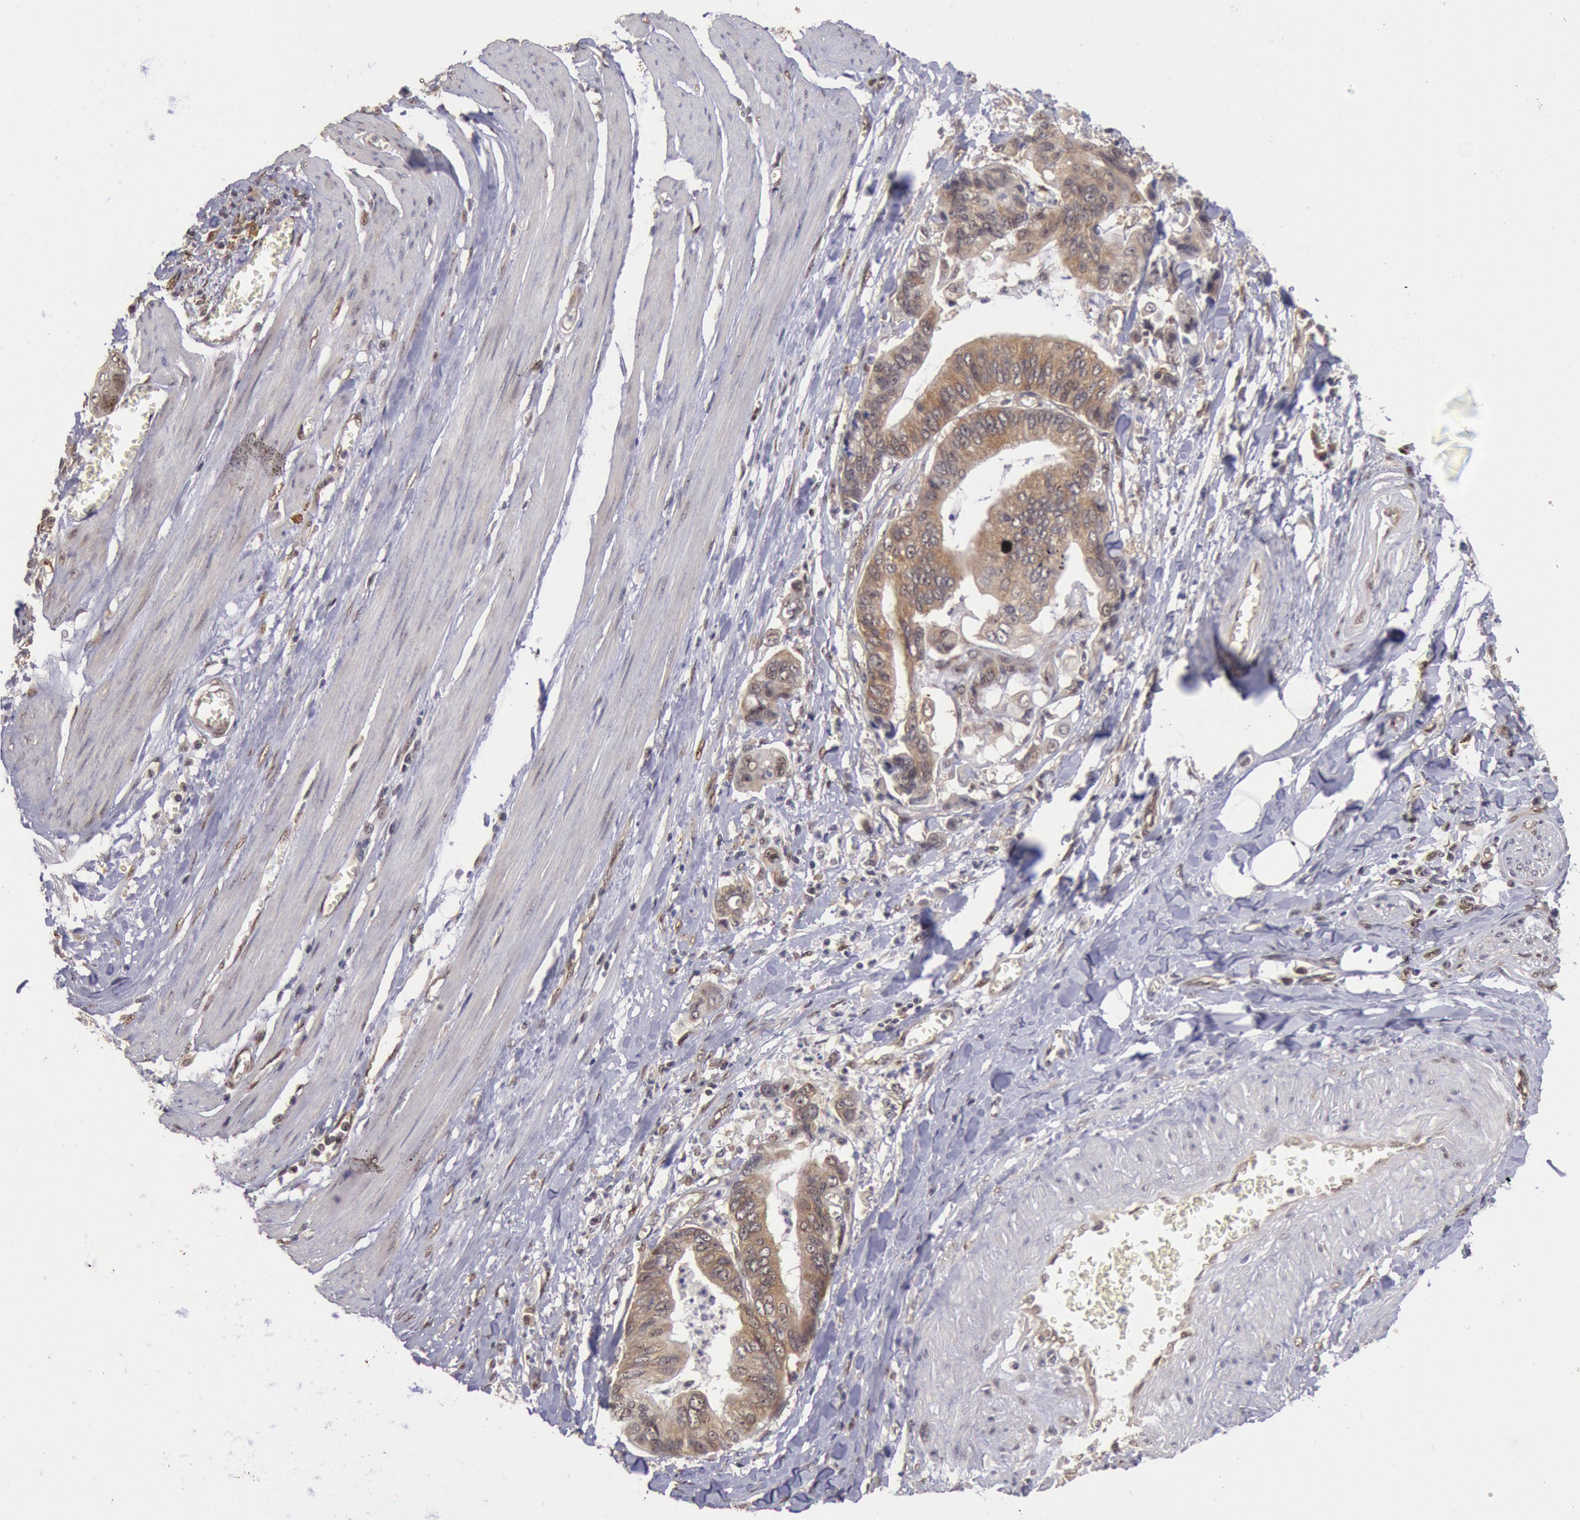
{"staining": {"intensity": "weak", "quantity": ">75%", "location": "cytoplasmic/membranous"}, "tissue": "stomach cancer", "cell_type": "Tumor cells", "image_type": "cancer", "snomed": [{"axis": "morphology", "description": "Adenocarcinoma, NOS"}, {"axis": "topography", "description": "Stomach, upper"}], "caption": "Immunohistochemical staining of stomach cancer shows weak cytoplasmic/membranous protein expression in about >75% of tumor cells.", "gene": "STX17", "patient": {"sex": "male", "age": 80}}